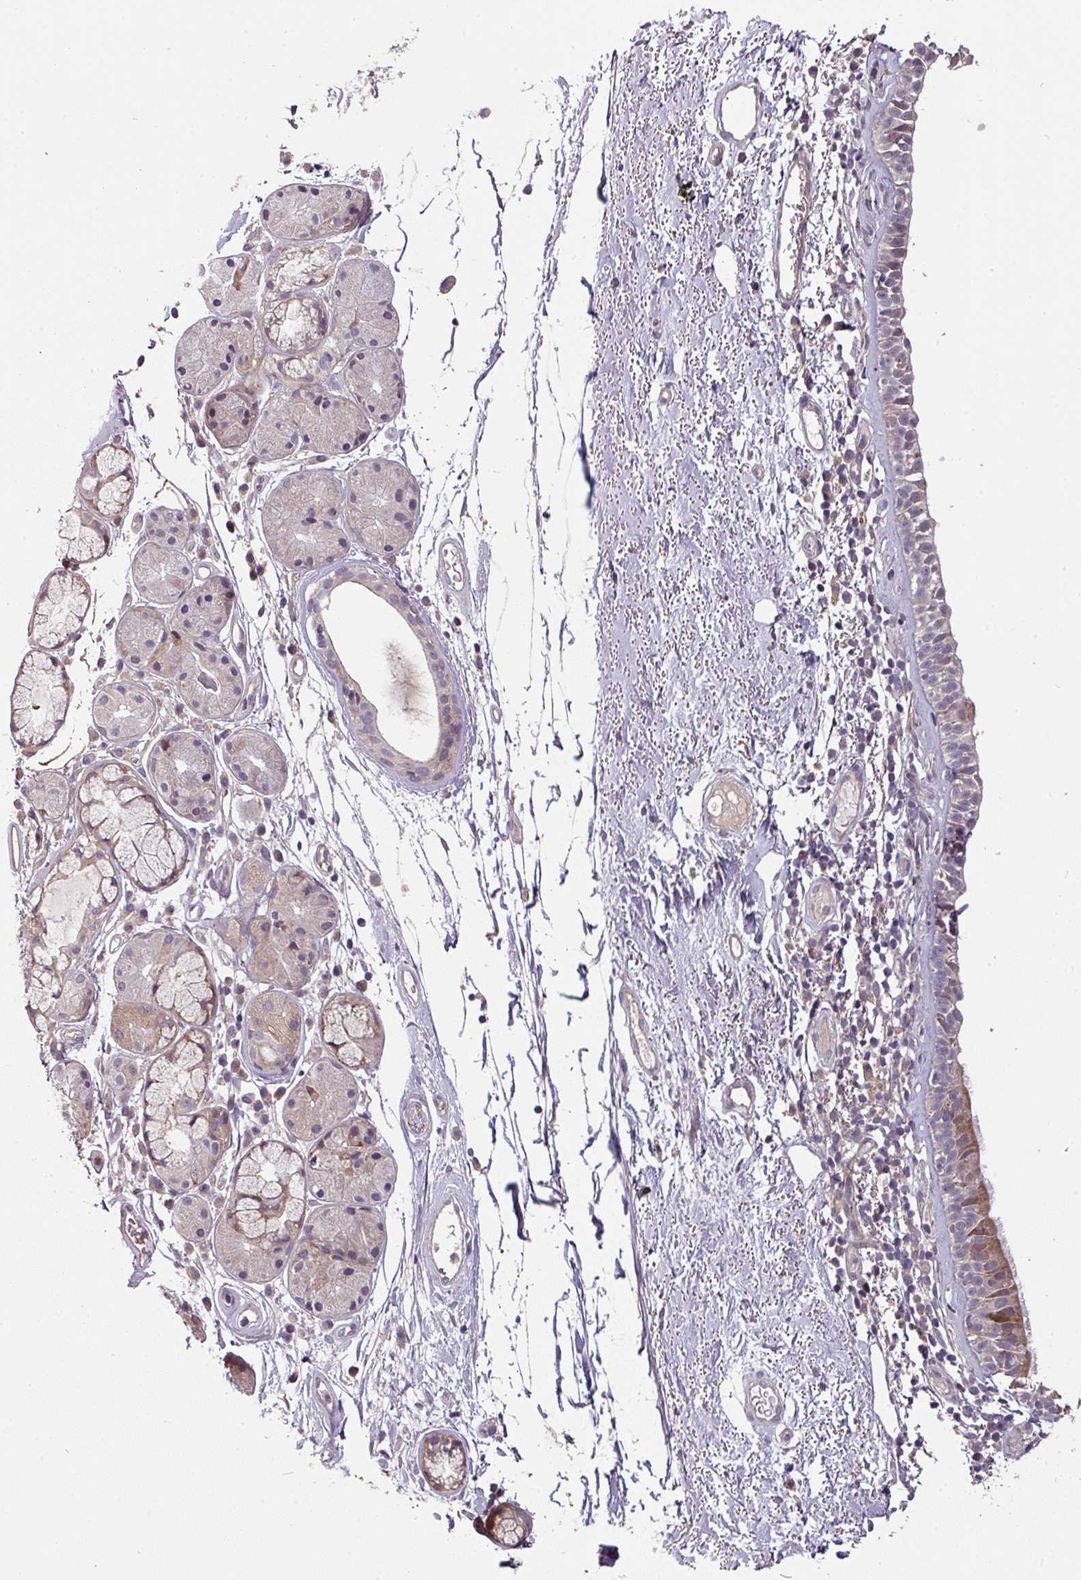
{"staining": {"intensity": "moderate", "quantity": "<25%", "location": "cytoplasmic/membranous"}, "tissue": "nasopharynx", "cell_type": "Respiratory epithelial cells", "image_type": "normal", "snomed": [{"axis": "morphology", "description": "Normal tissue, NOS"}, {"axis": "topography", "description": "Cartilage tissue"}, {"axis": "topography", "description": "Nasopharynx"}], "caption": "Unremarkable nasopharynx was stained to show a protein in brown. There is low levels of moderate cytoplasmic/membranous expression in approximately <25% of respiratory epithelial cells.", "gene": "GSKIP", "patient": {"sex": "male", "age": 56}}